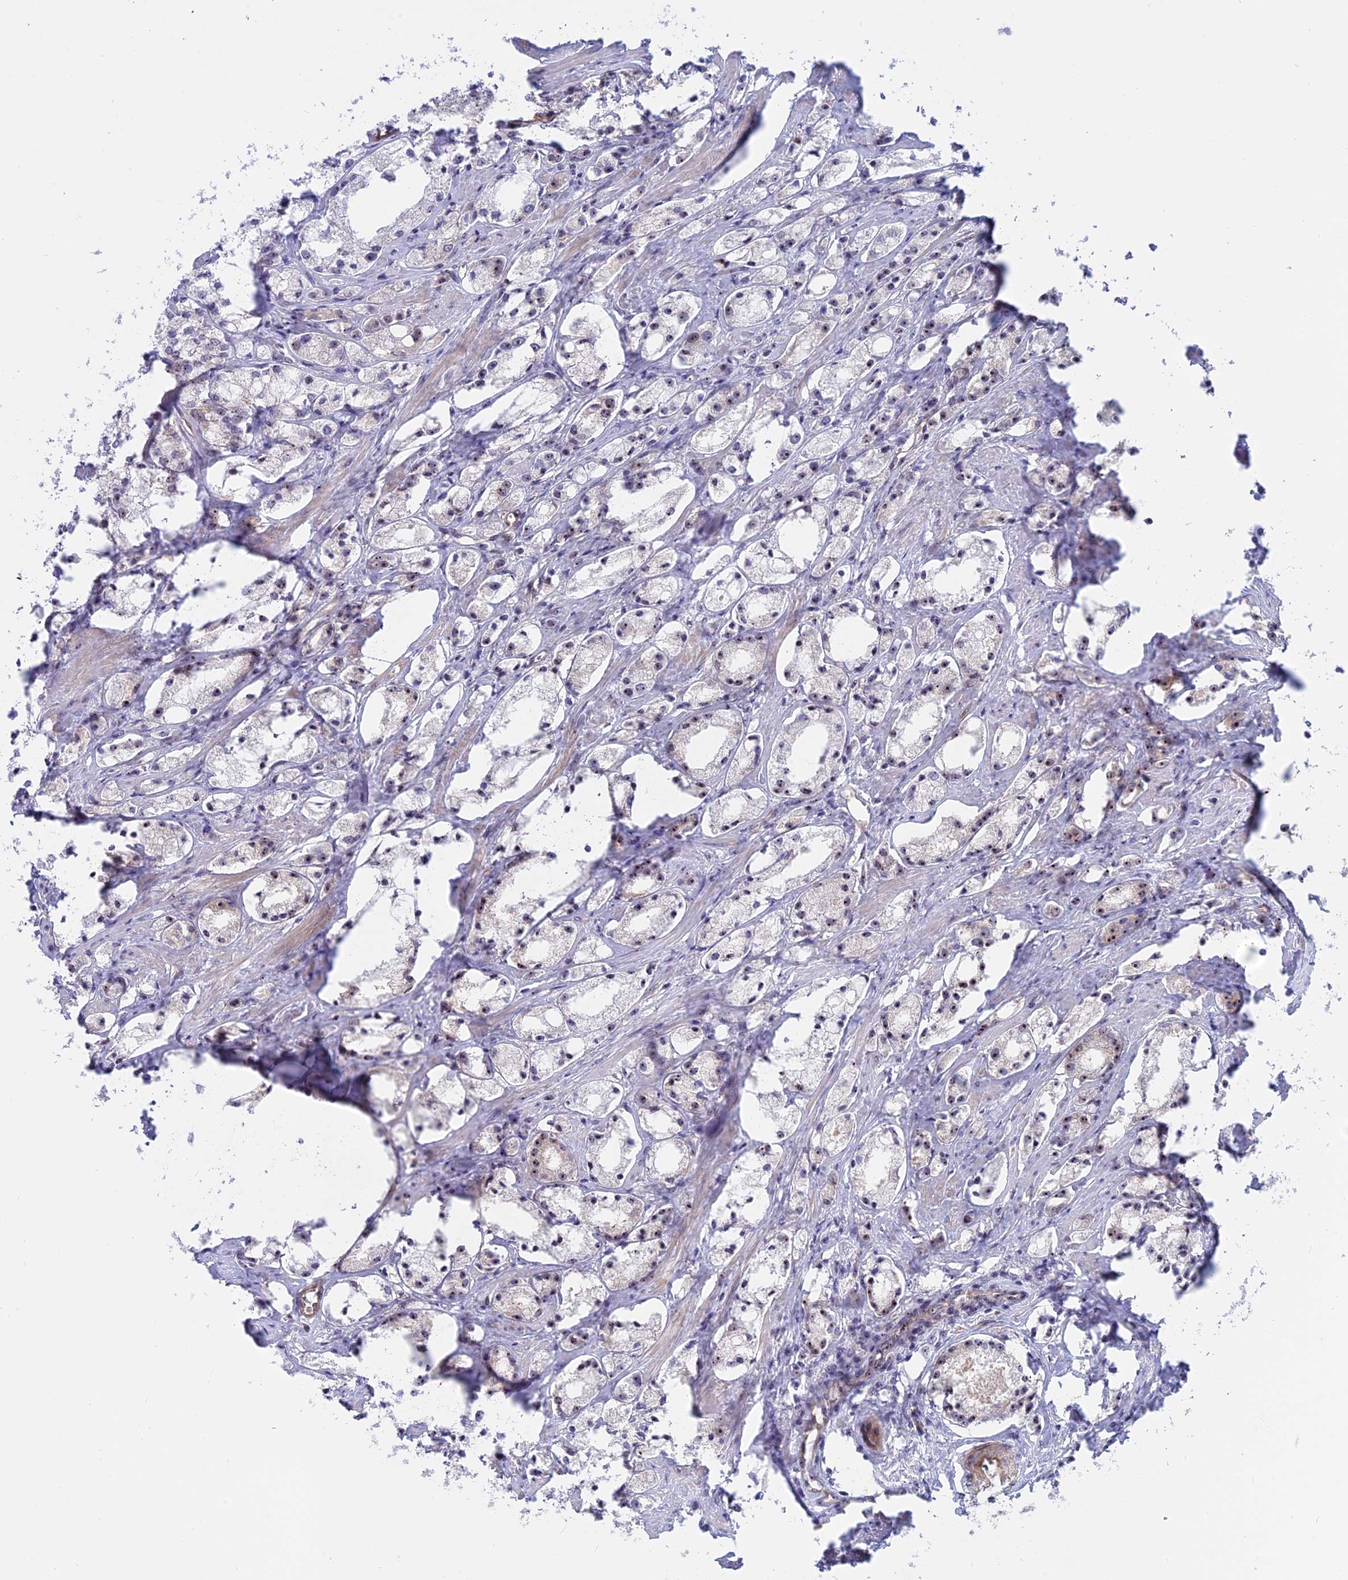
{"staining": {"intensity": "moderate", "quantity": "25%-75%", "location": "nuclear"}, "tissue": "prostate cancer", "cell_type": "Tumor cells", "image_type": "cancer", "snomed": [{"axis": "morphology", "description": "Adenocarcinoma, High grade"}, {"axis": "topography", "description": "Prostate"}], "caption": "Immunohistochemistry (IHC) (DAB (3,3'-diaminobenzidine)) staining of human prostate cancer reveals moderate nuclear protein expression in about 25%-75% of tumor cells.", "gene": "DBNDD1", "patient": {"sex": "male", "age": 66}}